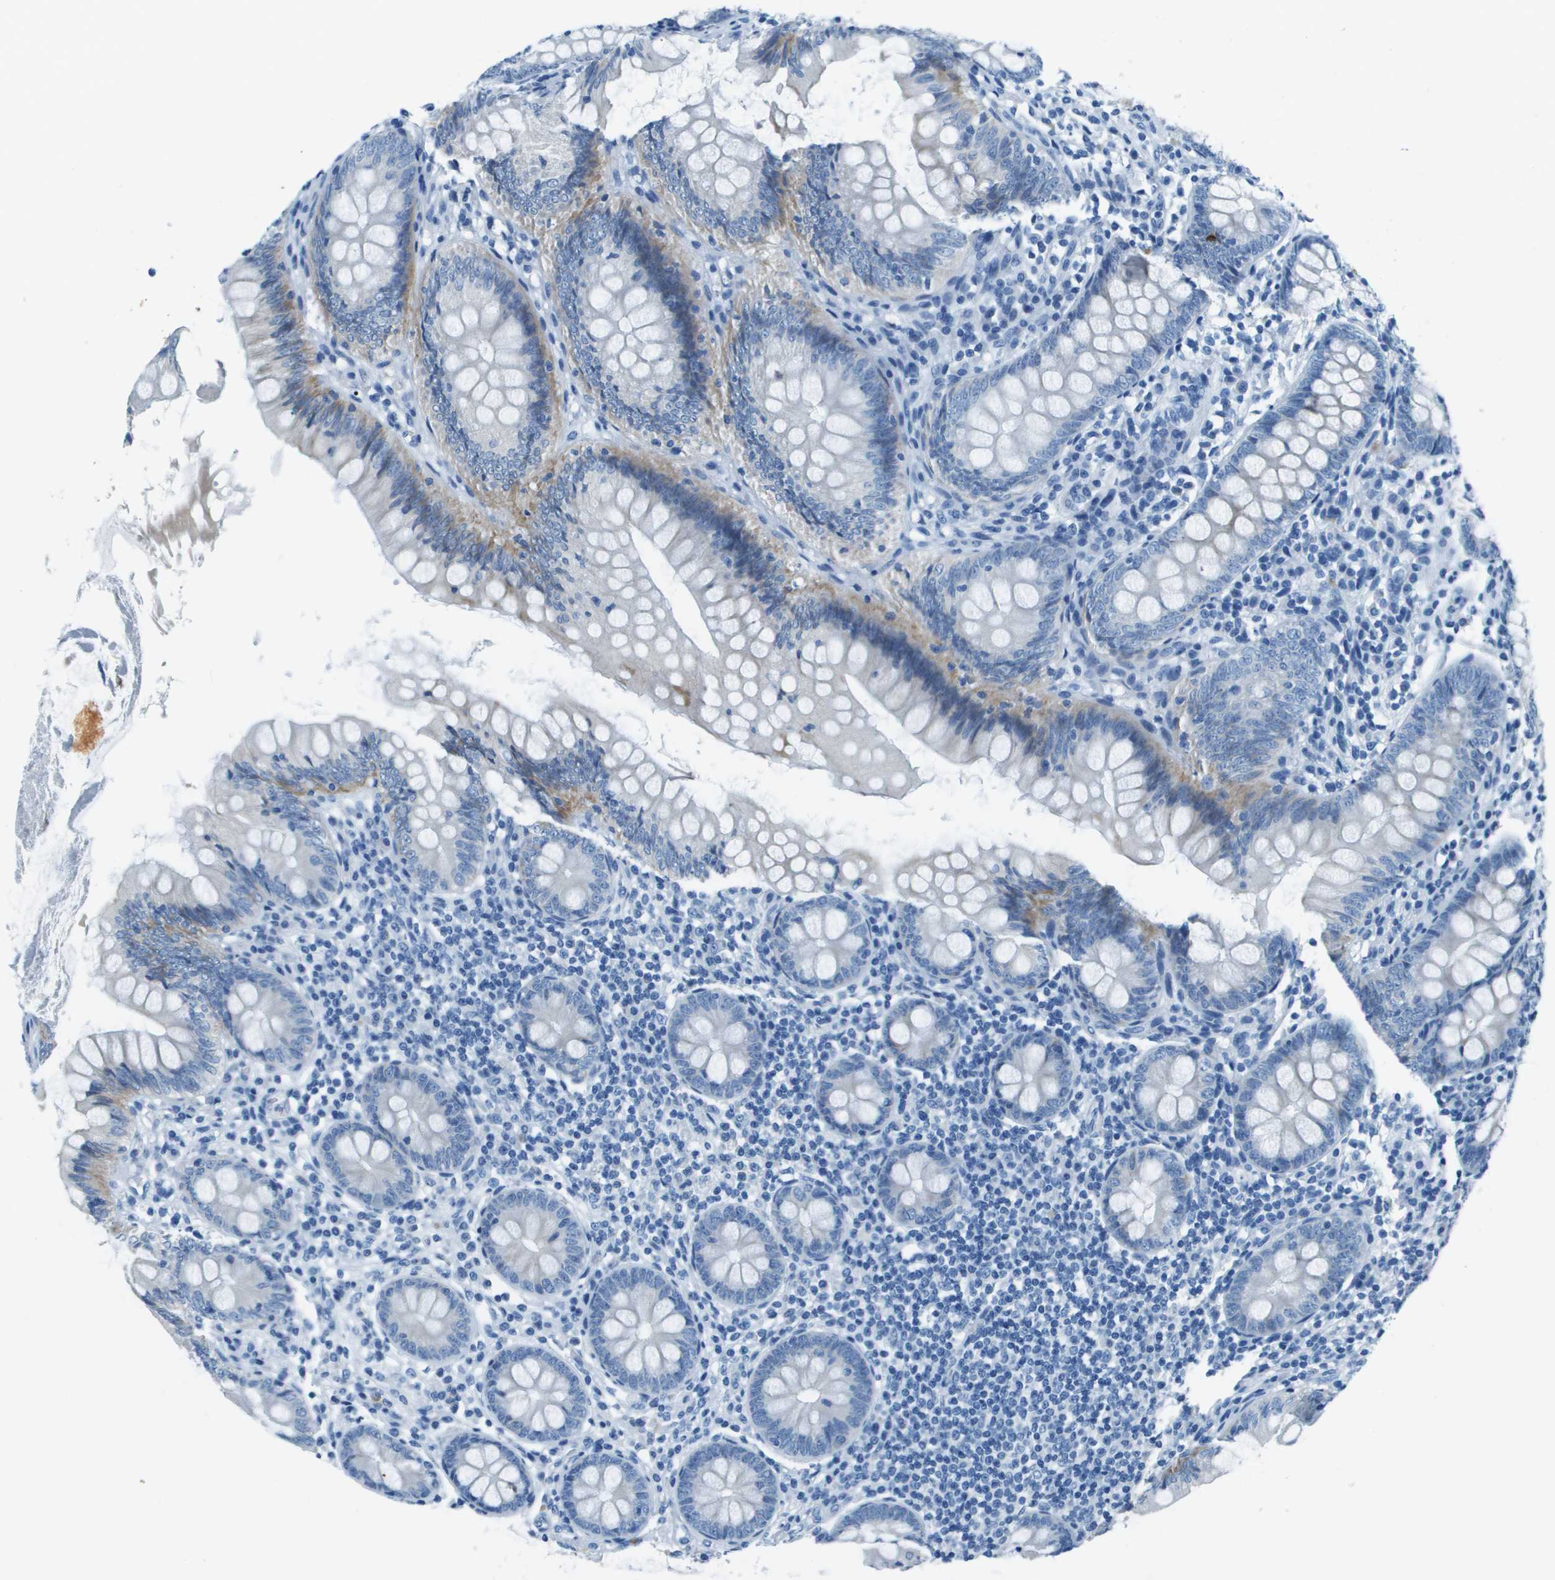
{"staining": {"intensity": "moderate", "quantity": "<25%", "location": "cytoplasmic/membranous"}, "tissue": "appendix", "cell_type": "Glandular cells", "image_type": "normal", "snomed": [{"axis": "morphology", "description": "Normal tissue, NOS"}, {"axis": "topography", "description": "Appendix"}], "caption": "Protein staining displays moderate cytoplasmic/membranous positivity in approximately <25% of glandular cells in unremarkable appendix.", "gene": "SLC16A10", "patient": {"sex": "female", "age": 77}}